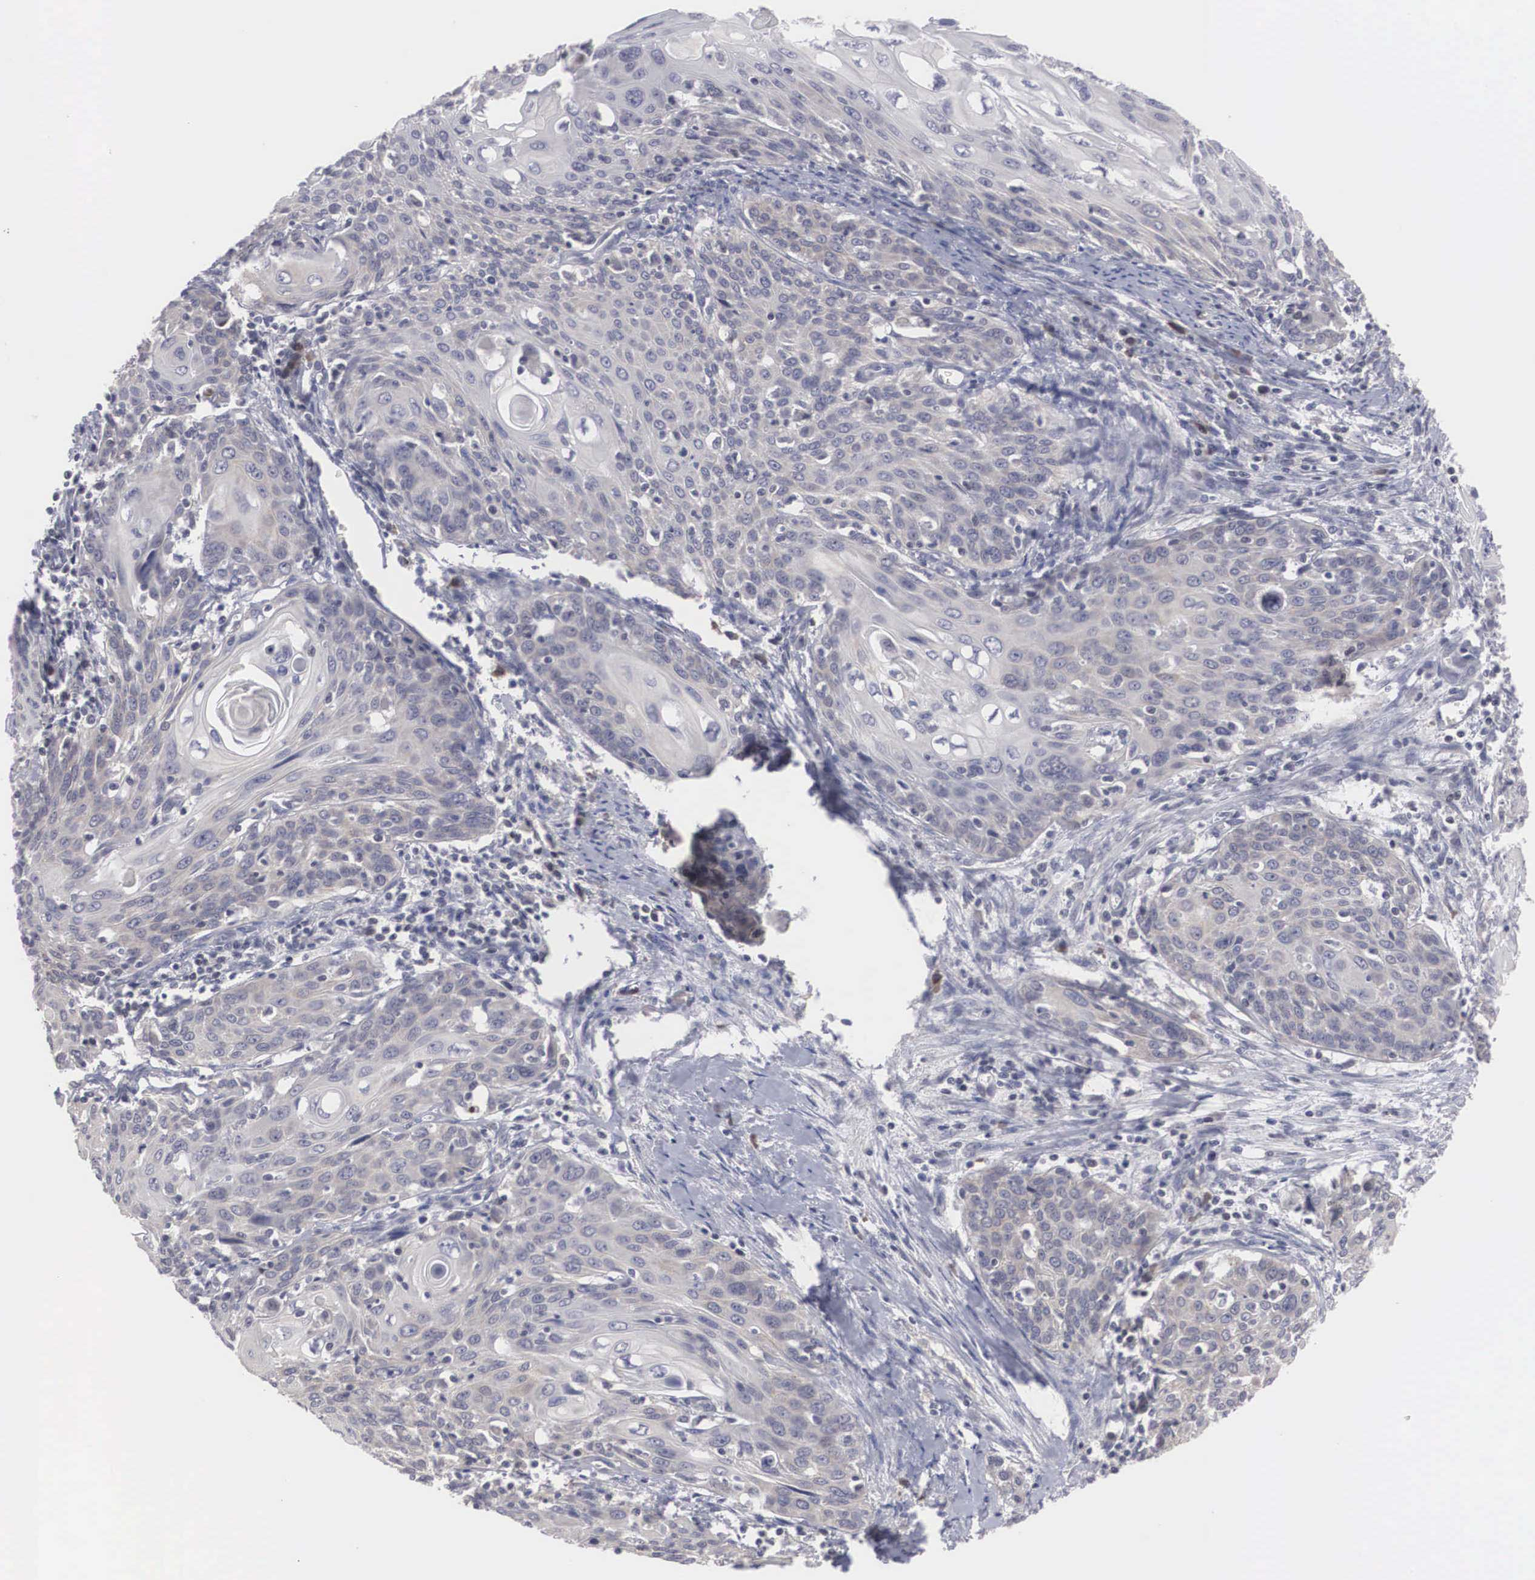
{"staining": {"intensity": "negative", "quantity": "none", "location": "none"}, "tissue": "cervical cancer", "cell_type": "Tumor cells", "image_type": "cancer", "snomed": [{"axis": "morphology", "description": "Squamous cell carcinoma, NOS"}, {"axis": "topography", "description": "Cervix"}], "caption": "Immunohistochemistry (IHC) photomicrograph of cervical cancer stained for a protein (brown), which displays no expression in tumor cells.", "gene": "WDR89", "patient": {"sex": "female", "age": 54}}